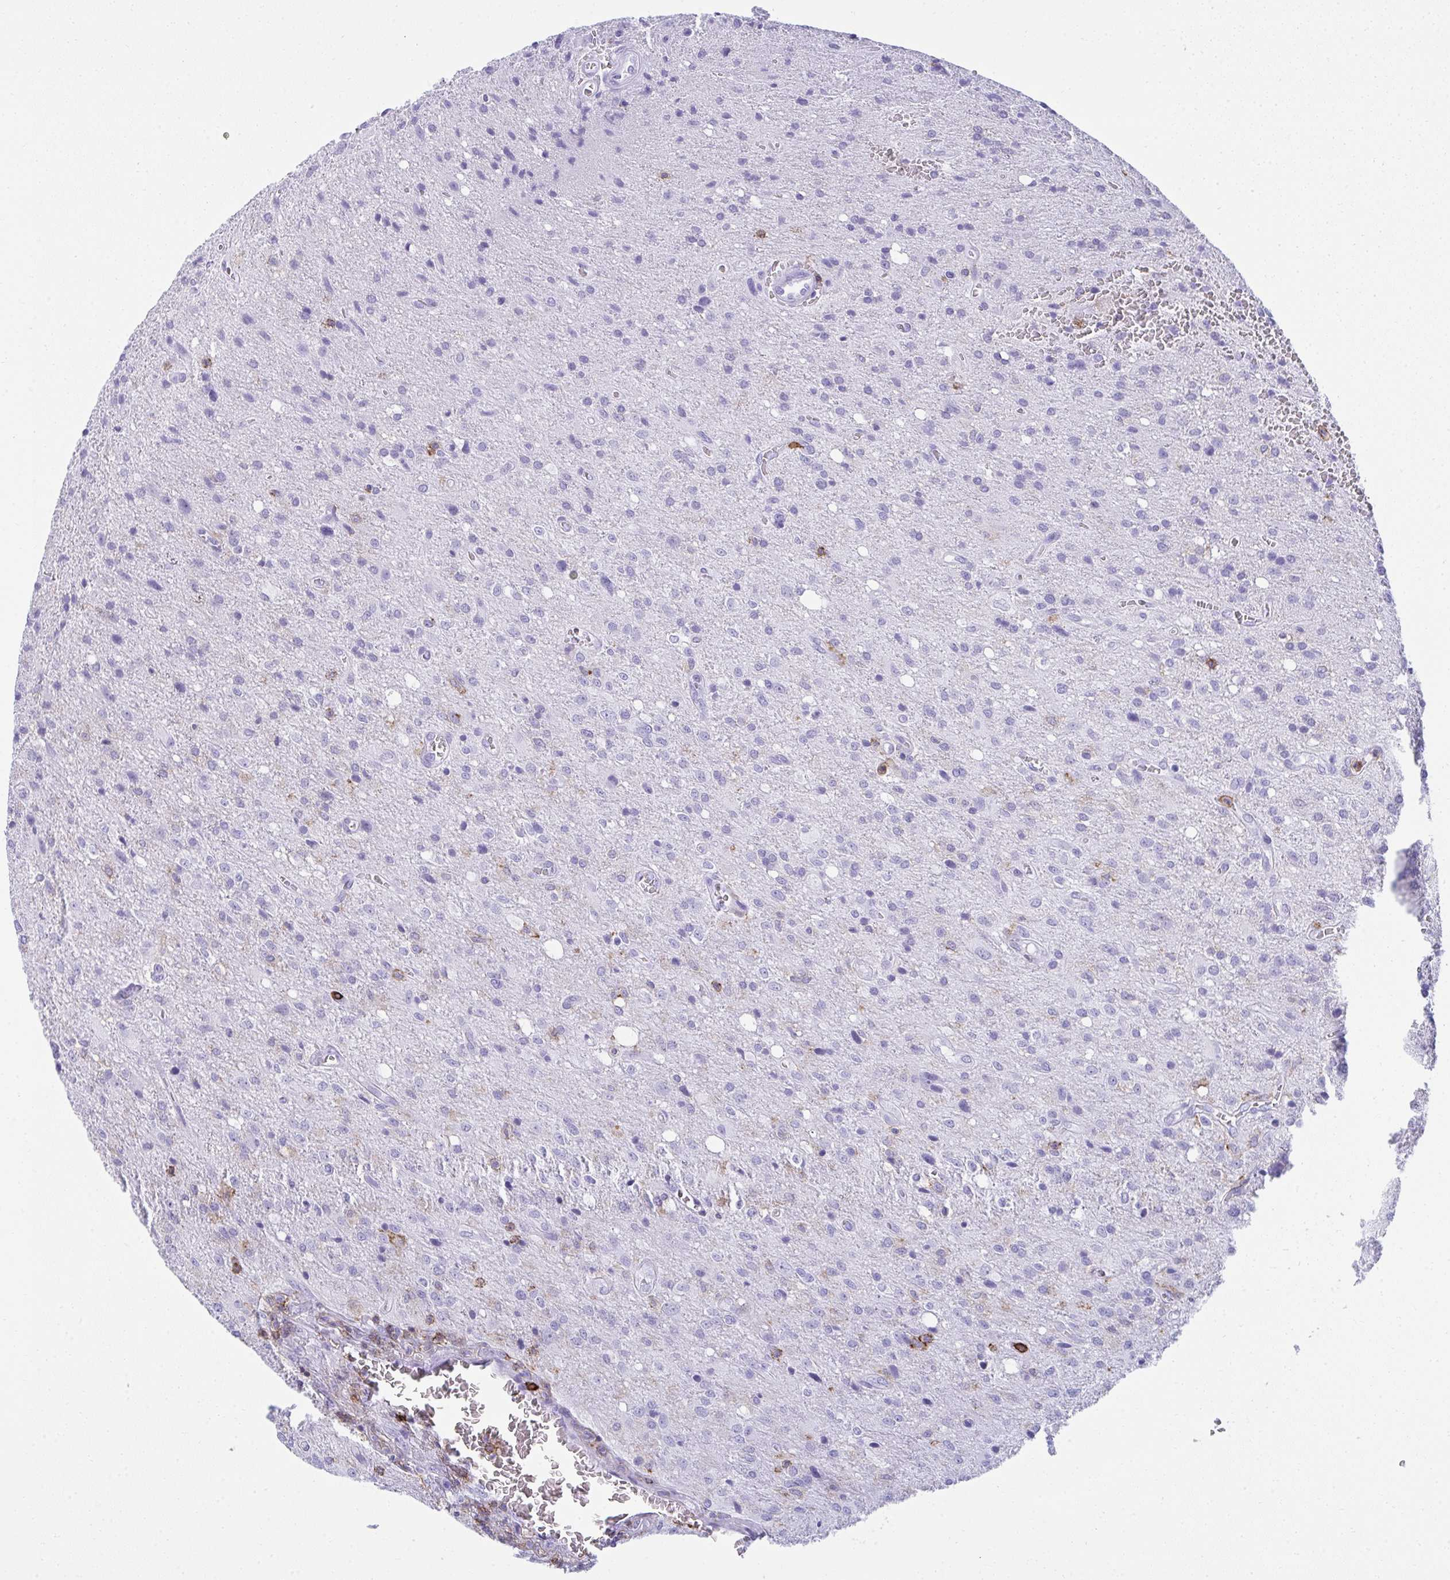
{"staining": {"intensity": "negative", "quantity": "none", "location": "none"}, "tissue": "glioma", "cell_type": "Tumor cells", "image_type": "cancer", "snomed": [{"axis": "morphology", "description": "Glioma, malignant, Low grade"}, {"axis": "topography", "description": "Brain"}], "caption": "A high-resolution micrograph shows immunohistochemistry staining of malignant glioma (low-grade), which displays no significant expression in tumor cells. (DAB immunohistochemistry (IHC), high magnification).", "gene": "SPN", "patient": {"sex": "male", "age": 66}}